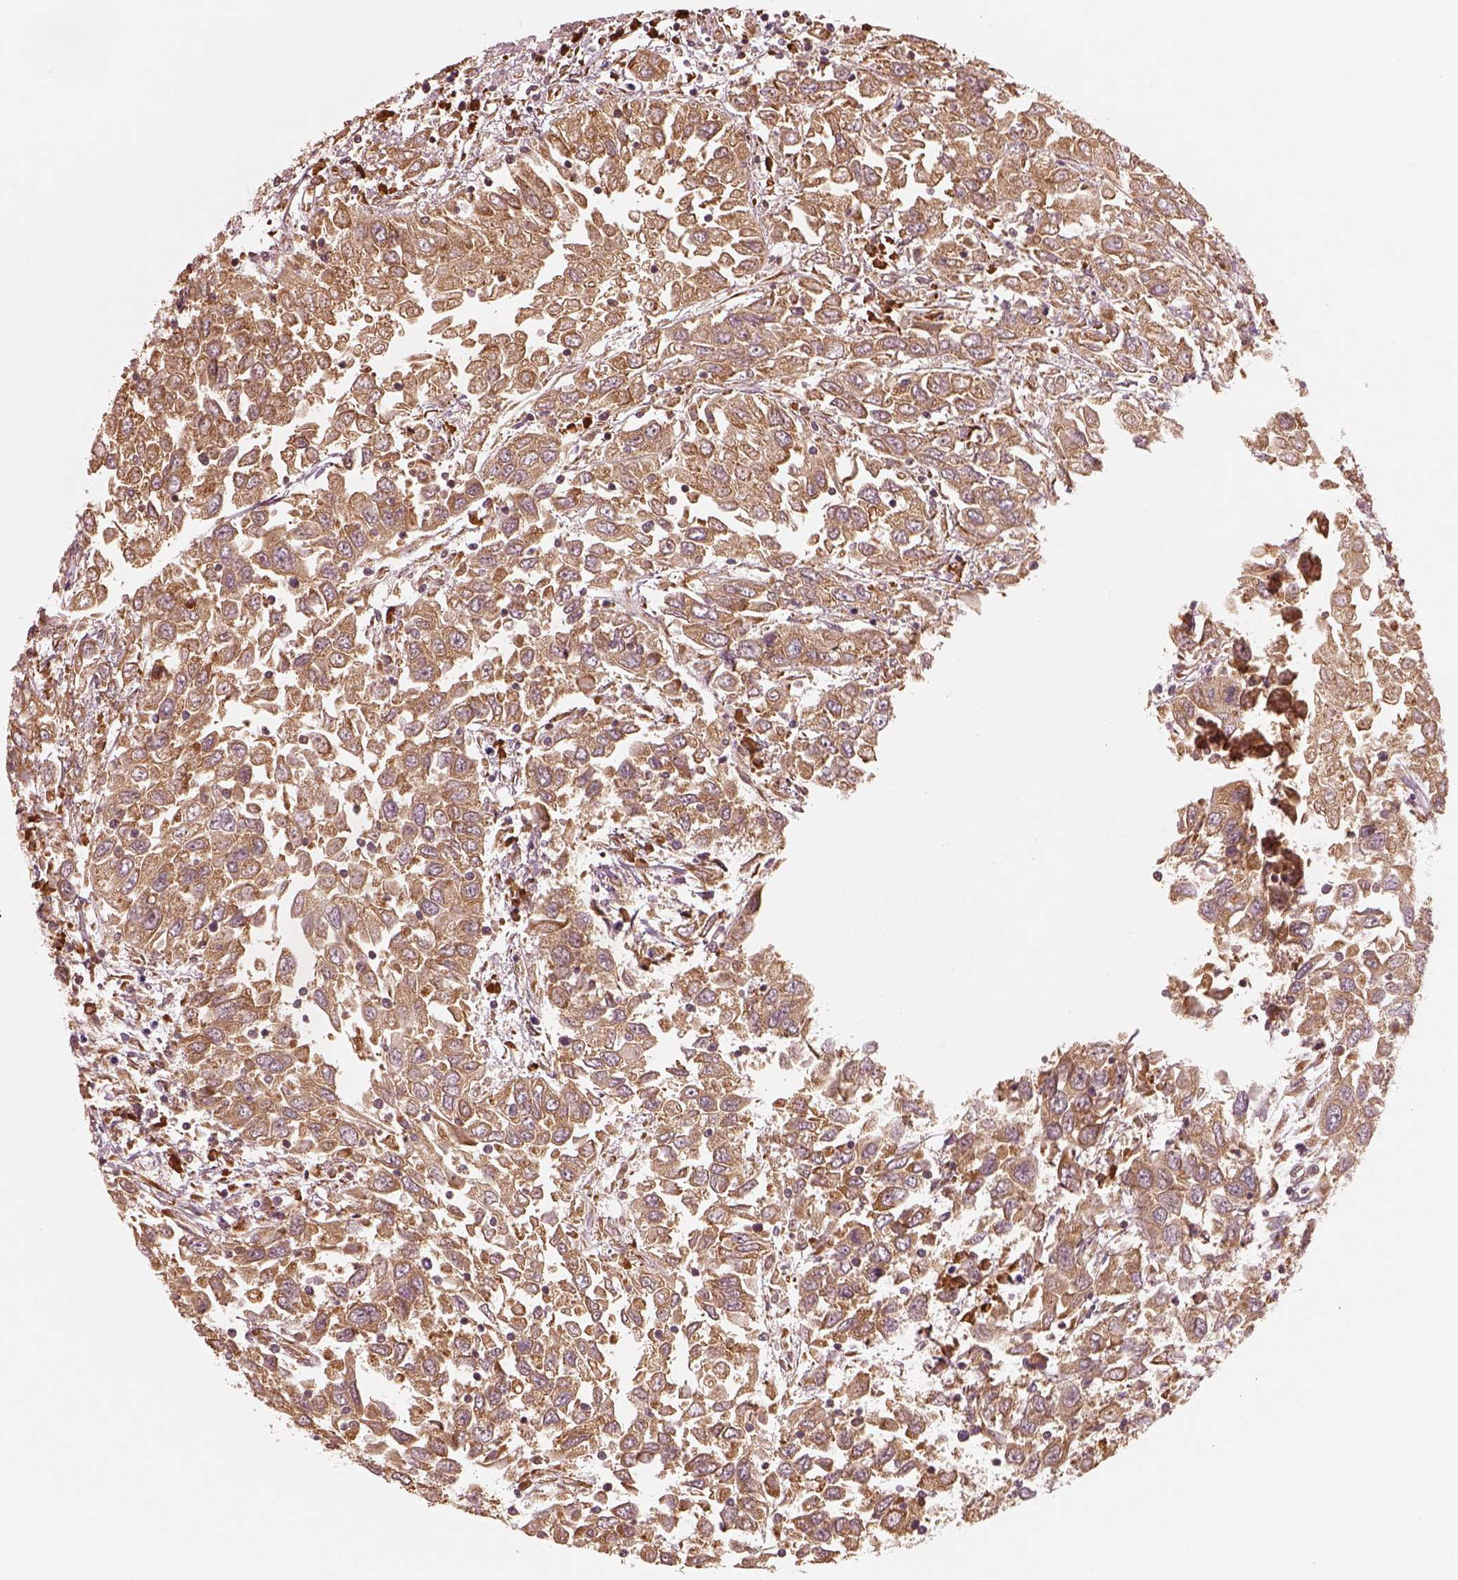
{"staining": {"intensity": "moderate", "quantity": ">75%", "location": "cytoplasmic/membranous"}, "tissue": "urothelial cancer", "cell_type": "Tumor cells", "image_type": "cancer", "snomed": [{"axis": "morphology", "description": "Urothelial carcinoma, High grade"}, {"axis": "topography", "description": "Urinary bladder"}], "caption": "Protein positivity by immunohistochemistry (IHC) displays moderate cytoplasmic/membranous staining in approximately >75% of tumor cells in urothelial cancer. The staining was performed using DAB (3,3'-diaminobenzidine) to visualize the protein expression in brown, while the nuclei were stained in blue with hematoxylin (Magnification: 20x).", "gene": "RPS5", "patient": {"sex": "male", "age": 76}}